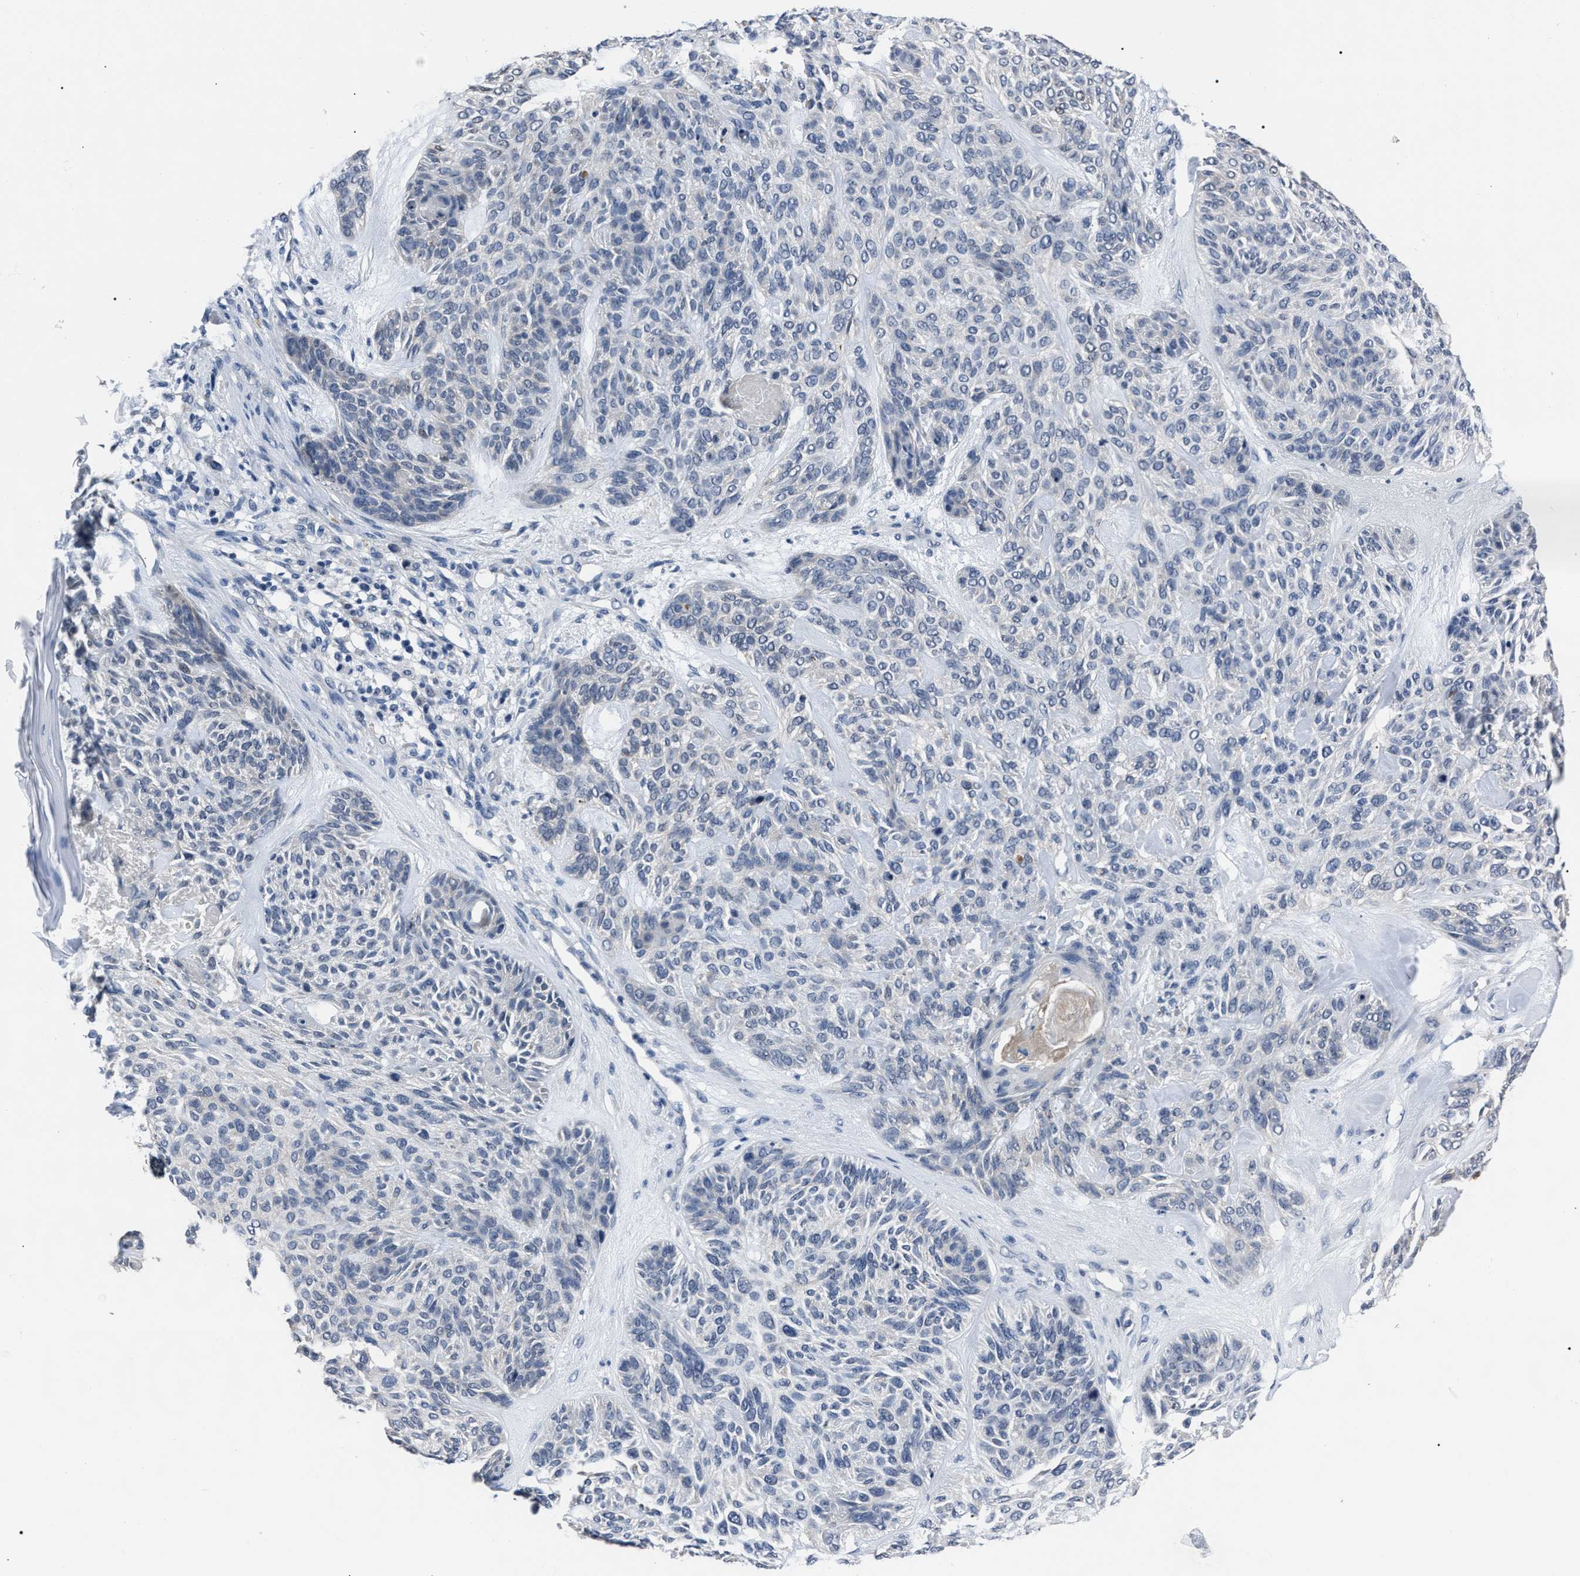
{"staining": {"intensity": "negative", "quantity": "none", "location": "none"}, "tissue": "skin cancer", "cell_type": "Tumor cells", "image_type": "cancer", "snomed": [{"axis": "morphology", "description": "Basal cell carcinoma"}, {"axis": "topography", "description": "Skin"}], "caption": "Immunohistochemistry of skin basal cell carcinoma demonstrates no positivity in tumor cells.", "gene": "LRWD1", "patient": {"sex": "male", "age": 55}}